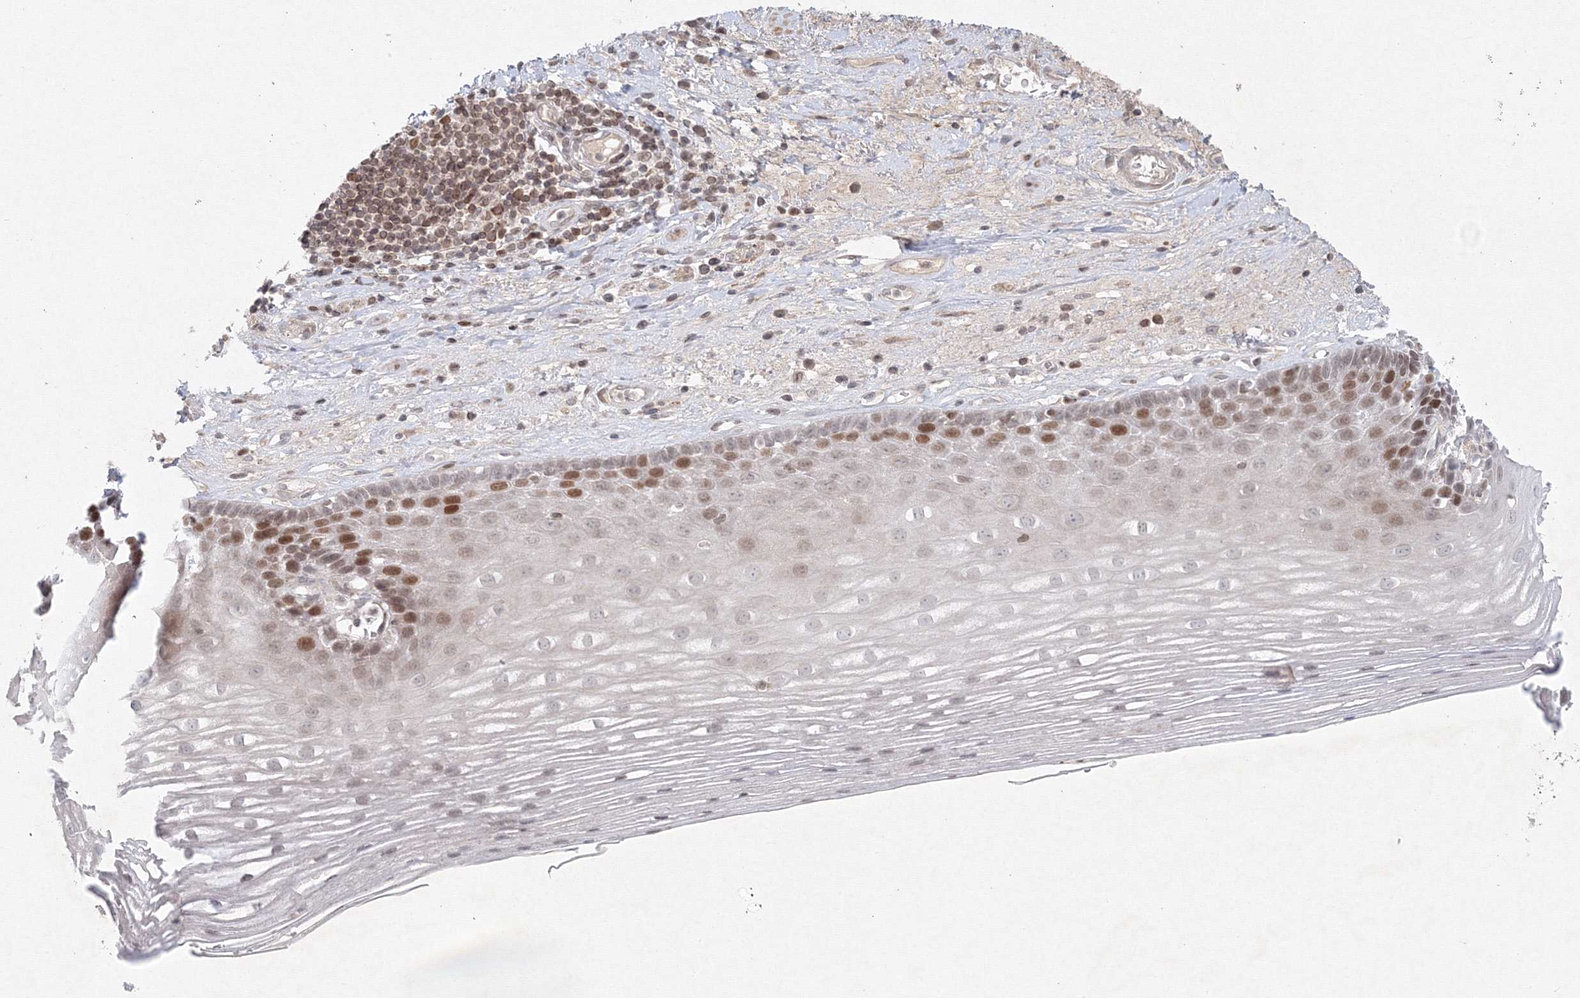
{"staining": {"intensity": "moderate", "quantity": "<25%", "location": "nuclear"}, "tissue": "esophagus", "cell_type": "Squamous epithelial cells", "image_type": "normal", "snomed": [{"axis": "morphology", "description": "Normal tissue, NOS"}, {"axis": "topography", "description": "Esophagus"}], "caption": "Esophagus stained with immunohistochemistry shows moderate nuclear staining in approximately <25% of squamous epithelial cells.", "gene": "KIF4A", "patient": {"sex": "male", "age": 62}}